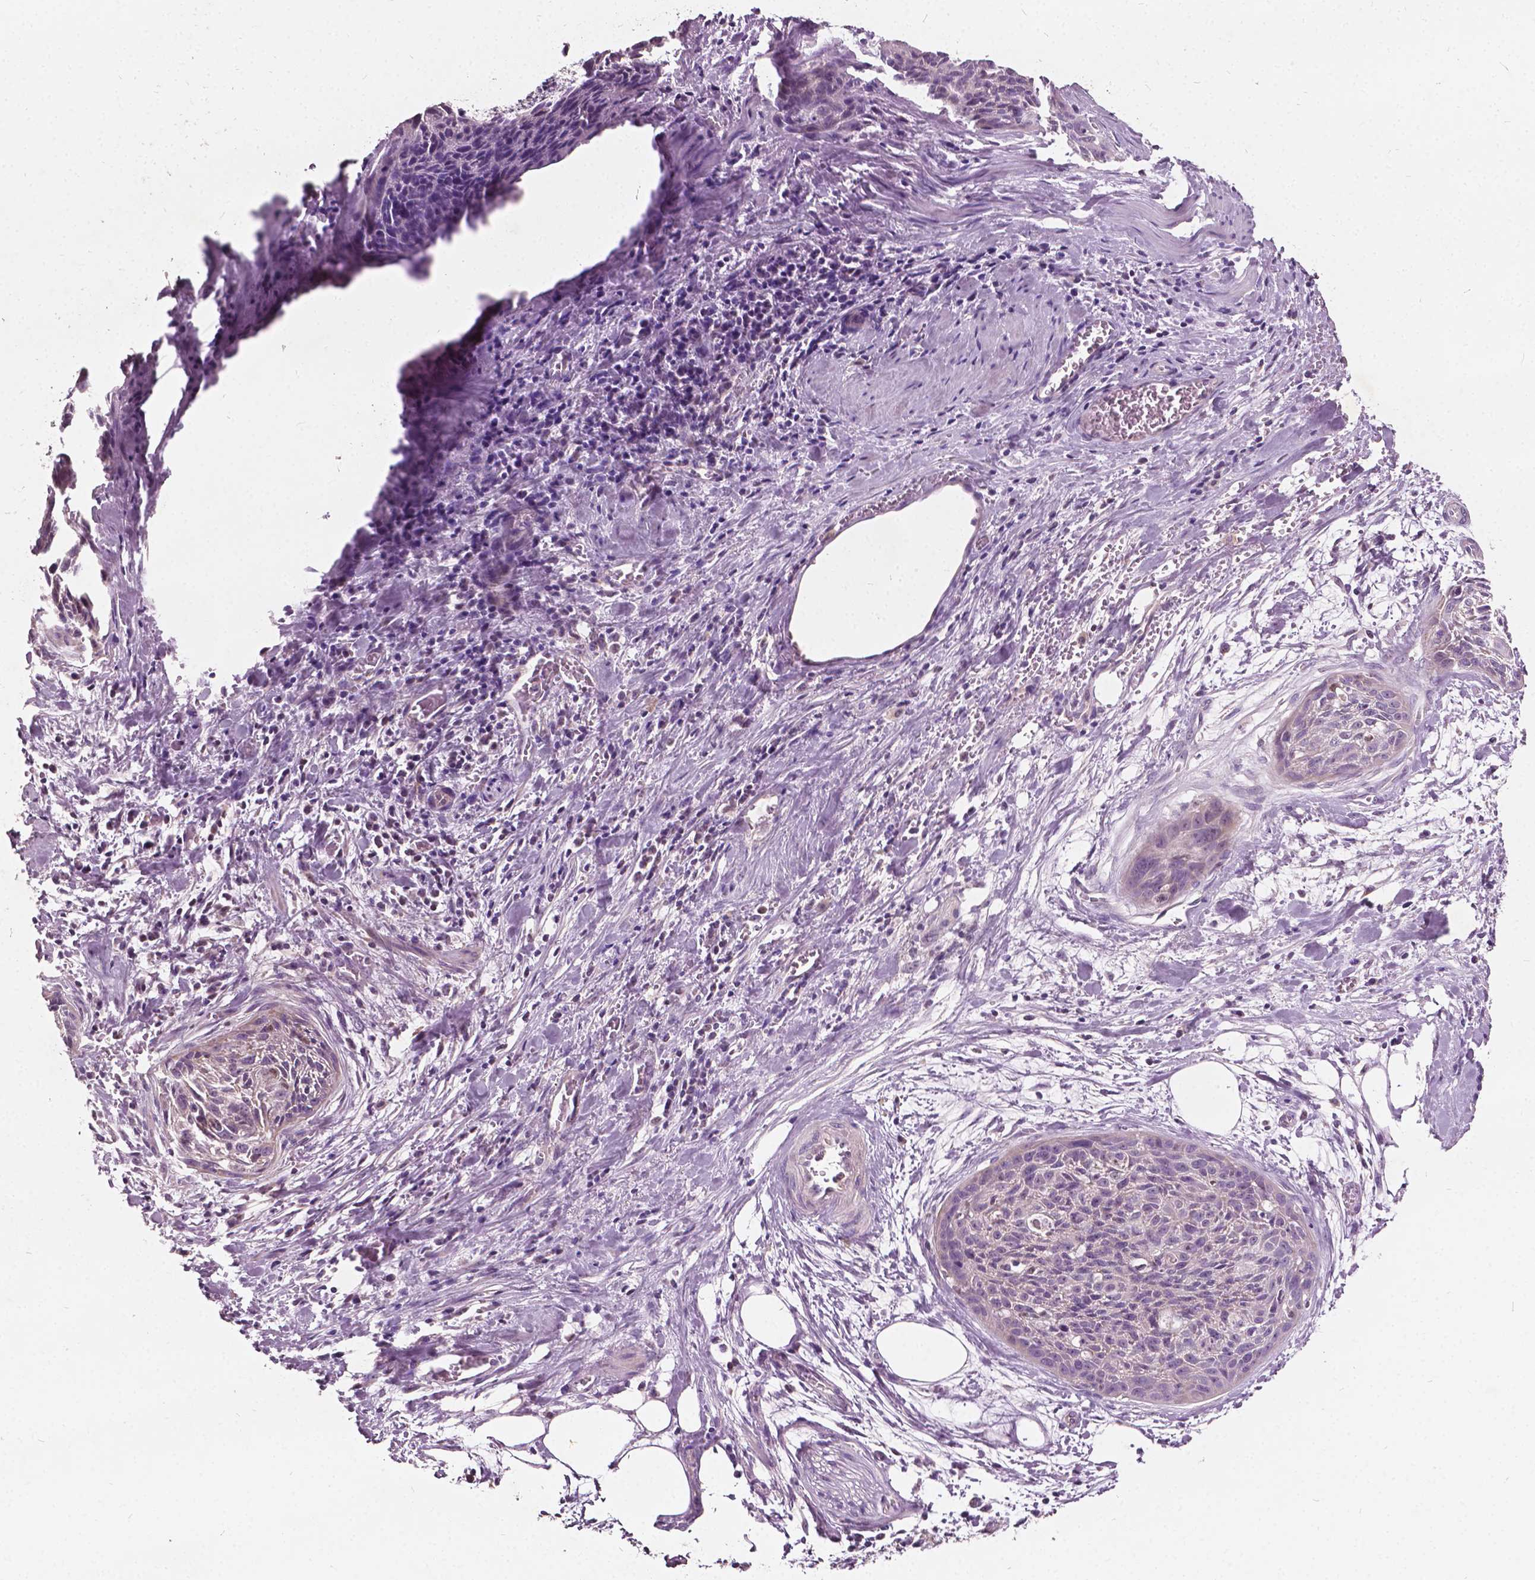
{"staining": {"intensity": "negative", "quantity": "none", "location": "none"}, "tissue": "cervical cancer", "cell_type": "Tumor cells", "image_type": "cancer", "snomed": [{"axis": "morphology", "description": "Squamous cell carcinoma, NOS"}, {"axis": "topography", "description": "Cervix"}], "caption": "IHC micrograph of human cervical cancer stained for a protein (brown), which shows no positivity in tumor cells.", "gene": "ODF3L2", "patient": {"sex": "female", "age": 55}}